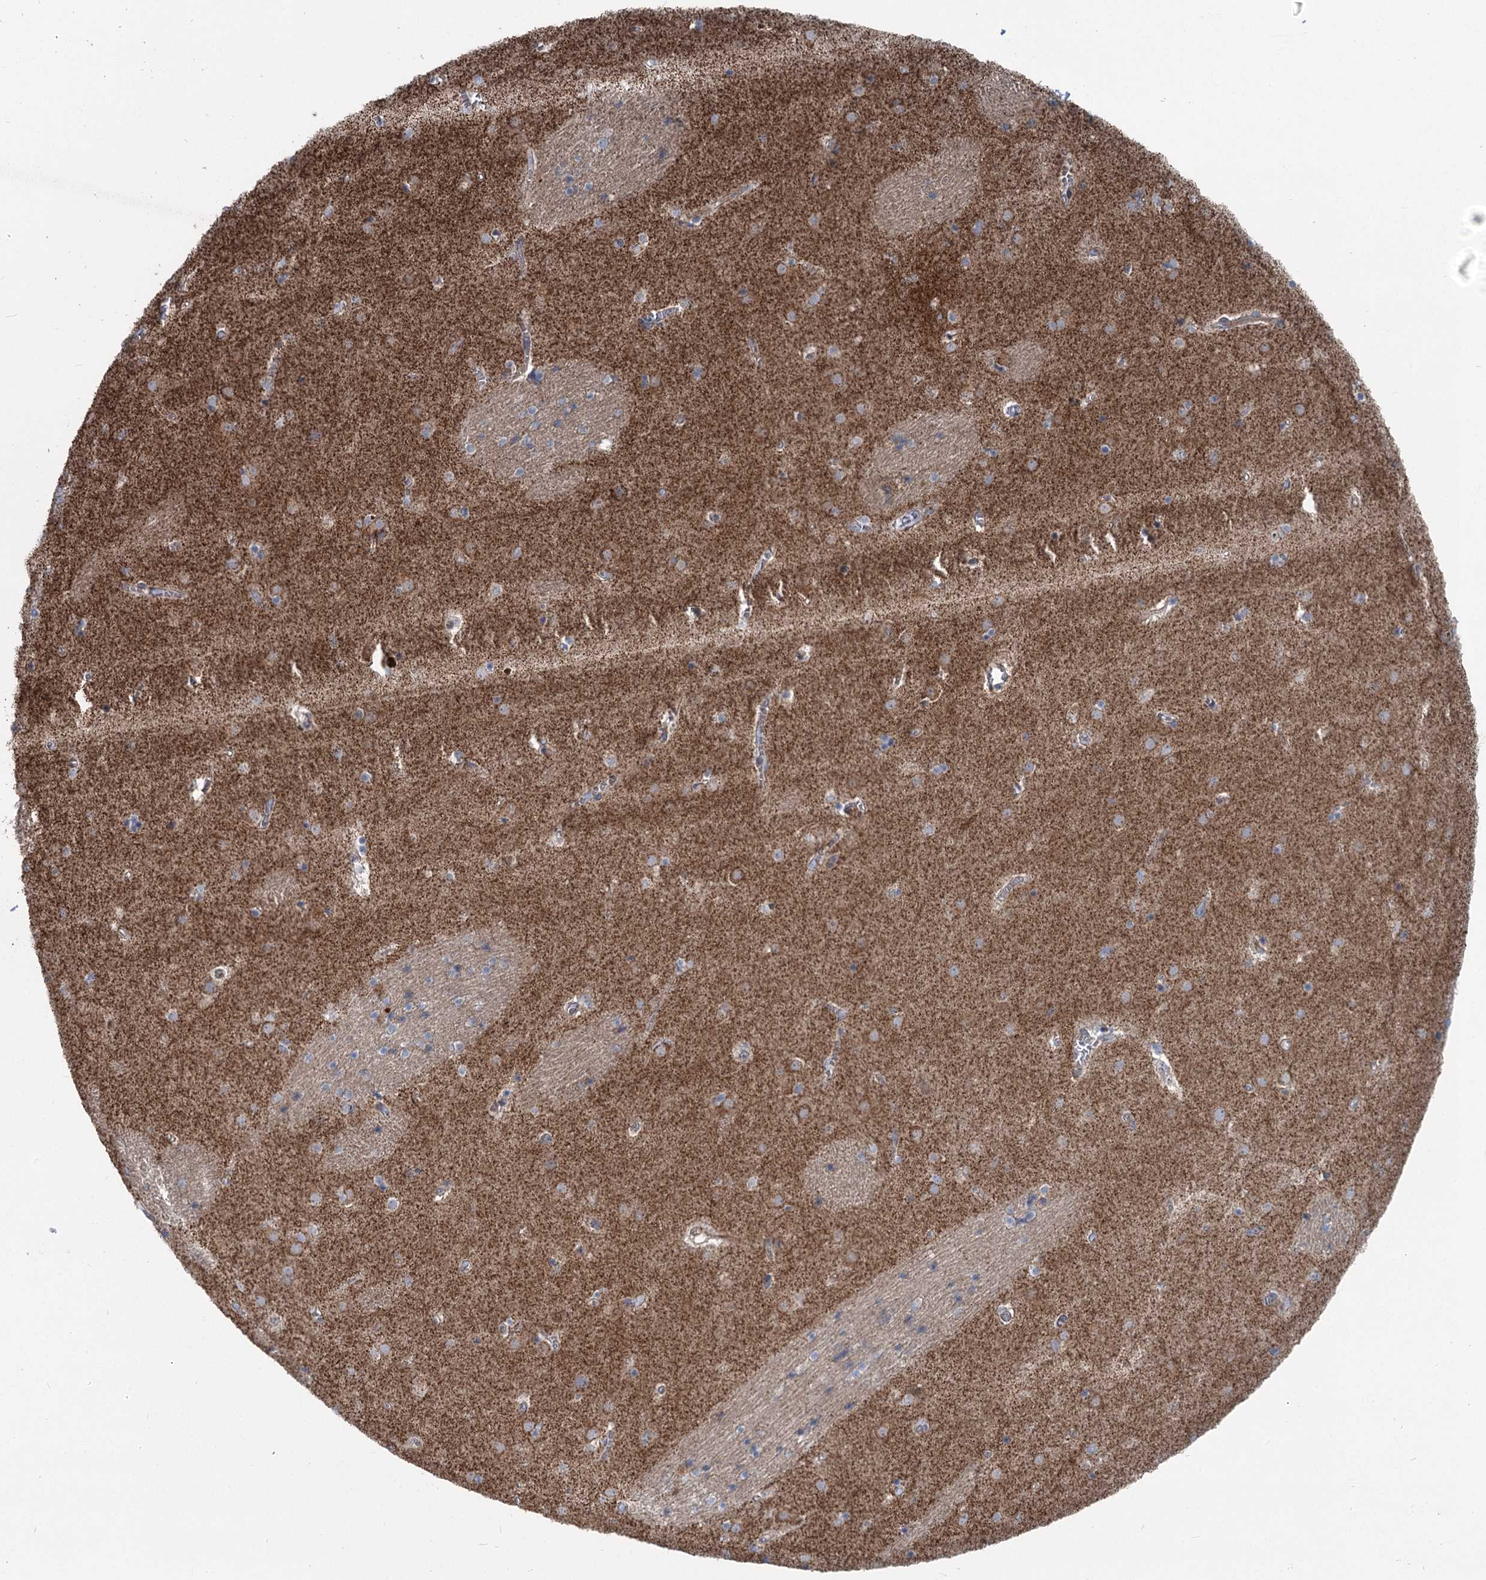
{"staining": {"intensity": "moderate", "quantity": "<25%", "location": "cytoplasmic/membranous"}, "tissue": "caudate", "cell_type": "Glial cells", "image_type": "normal", "snomed": [{"axis": "morphology", "description": "Normal tissue, NOS"}, {"axis": "topography", "description": "Lateral ventricle wall"}], "caption": "IHC photomicrograph of benign caudate stained for a protein (brown), which exhibits low levels of moderate cytoplasmic/membranous staining in about <25% of glial cells.", "gene": "MARK2", "patient": {"sex": "male", "age": 70}}